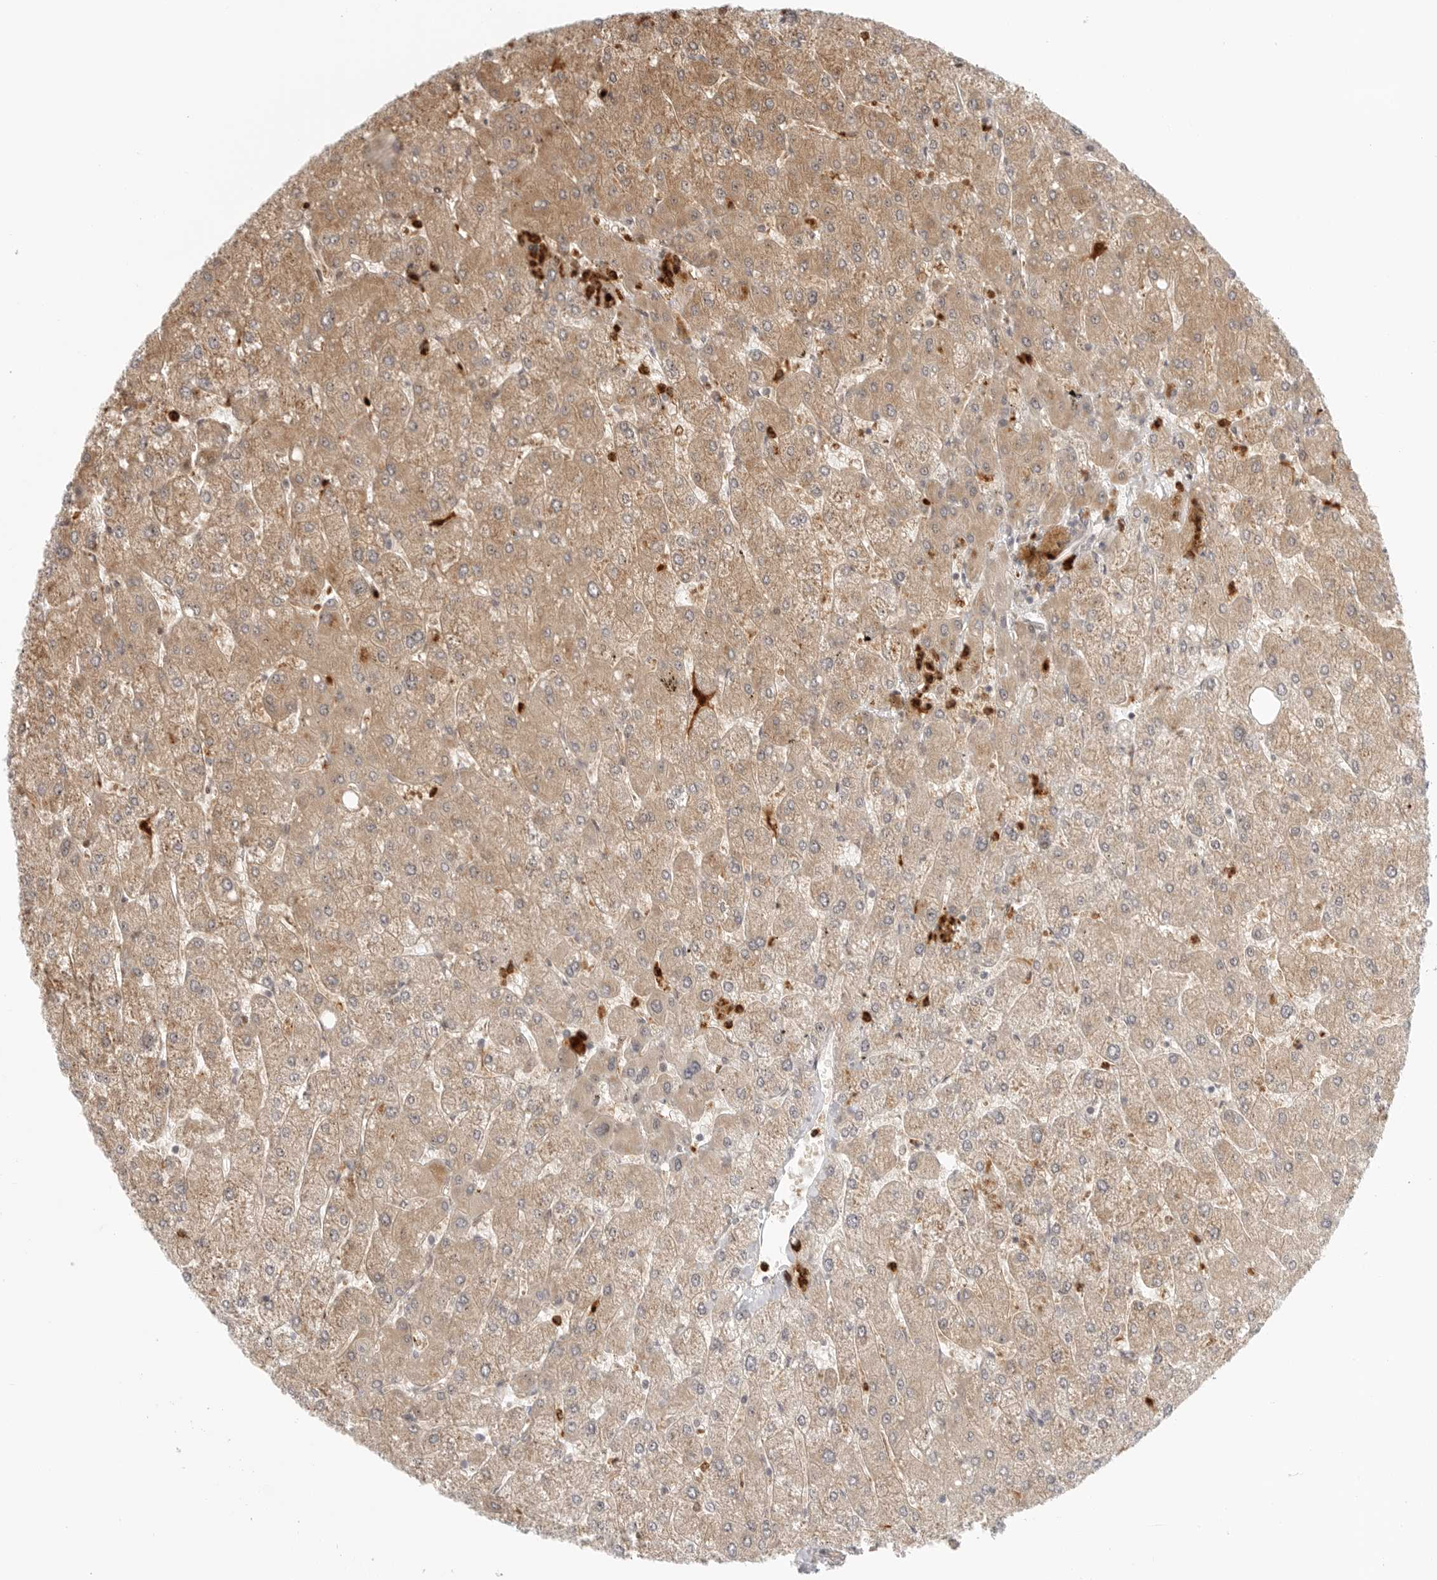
{"staining": {"intensity": "negative", "quantity": "none", "location": "none"}, "tissue": "liver", "cell_type": "Cholangiocytes", "image_type": "normal", "snomed": [{"axis": "morphology", "description": "Normal tissue, NOS"}, {"axis": "topography", "description": "Liver"}], "caption": "This is a micrograph of IHC staining of benign liver, which shows no staining in cholangiocytes. (IHC, brightfield microscopy, high magnification).", "gene": "DSCC1", "patient": {"sex": "male", "age": 55}}